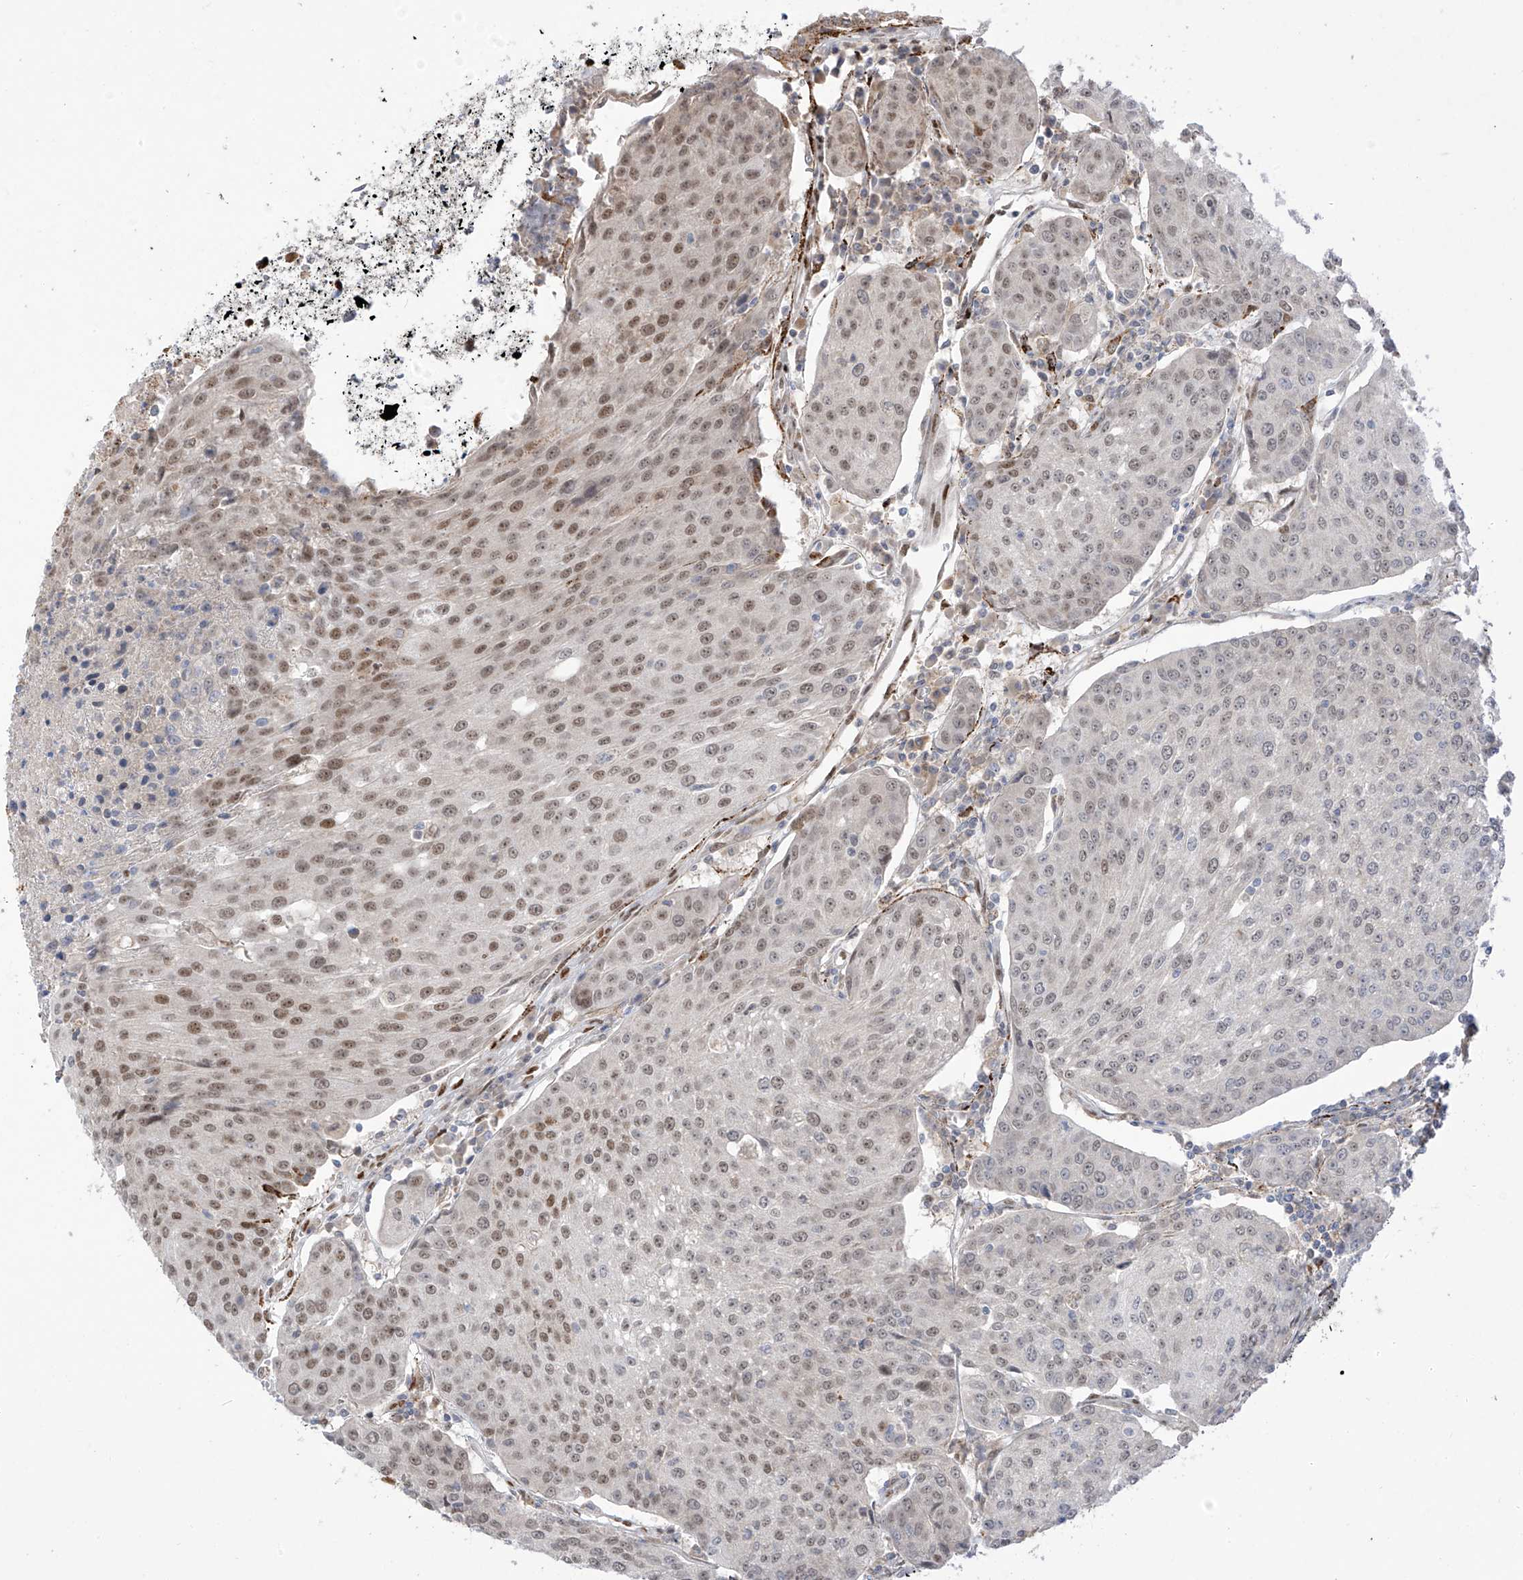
{"staining": {"intensity": "moderate", "quantity": ">75%", "location": "nuclear"}, "tissue": "urothelial cancer", "cell_type": "Tumor cells", "image_type": "cancer", "snomed": [{"axis": "morphology", "description": "Urothelial carcinoma, High grade"}, {"axis": "topography", "description": "Urinary bladder"}], "caption": "Protein expression analysis of urothelial cancer exhibits moderate nuclear expression in approximately >75% of tumor cells.", "gene": "PM20D2", "patient": {"sex": "female", "age": 85}}